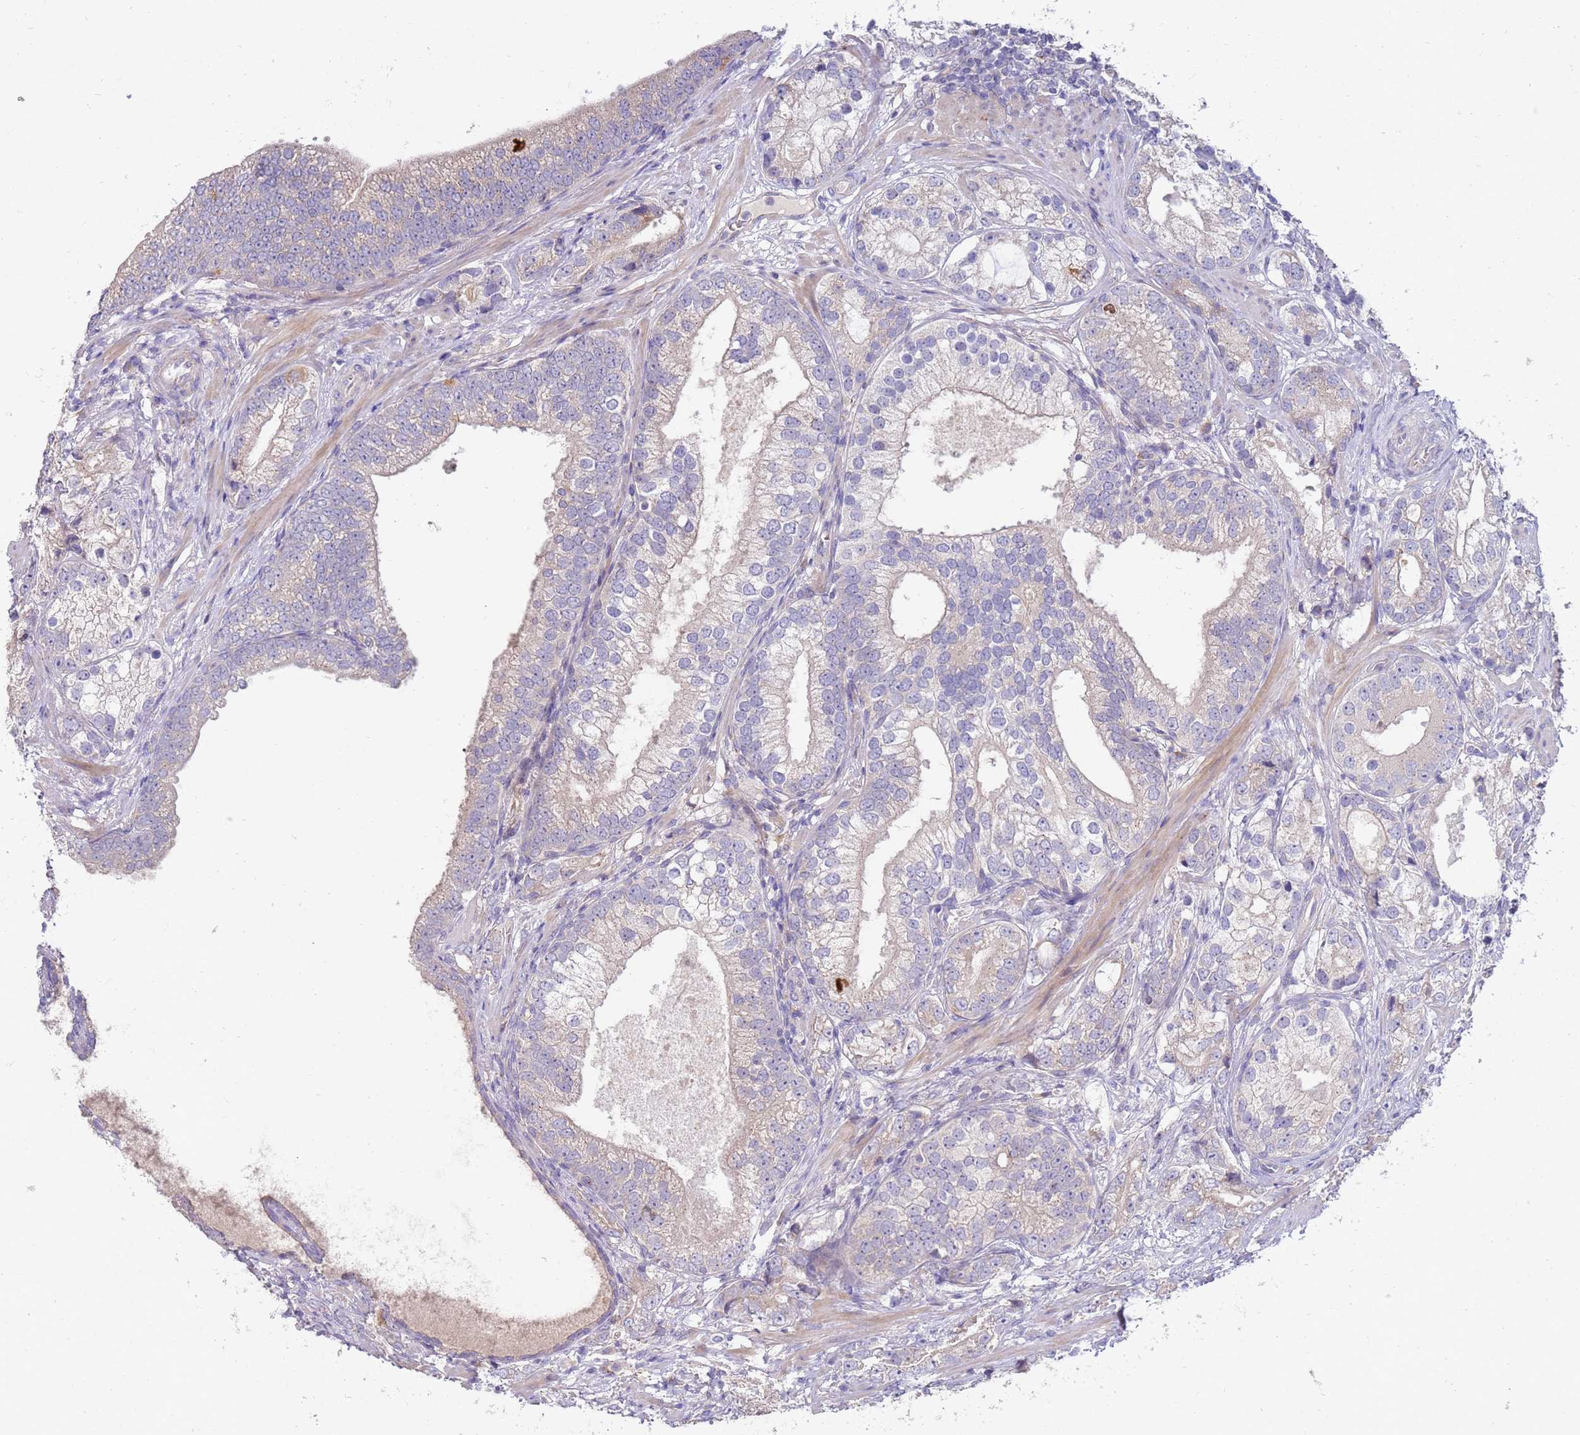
{"staining": {"intensity": "weak", "quantity": "<25%", "location": "cytoplasmic/membranous"}, "tissue": "prostate cancer", "cell_type": "Tumor cells", "image_type": "cancer", "snomed": [{"axis": "morphology", "description": "Adenocarcinoma, High grade"}, {"axis": "topography", "description": "Prostate"}], "caption": "This is an immunohistochemistry micrograph of human prostate cancer (high-grade adenocarcinoma). There is no positivity in tumor cells.", "gene": "NMUR2", "patient": {"sex": "male", "age": 75}}